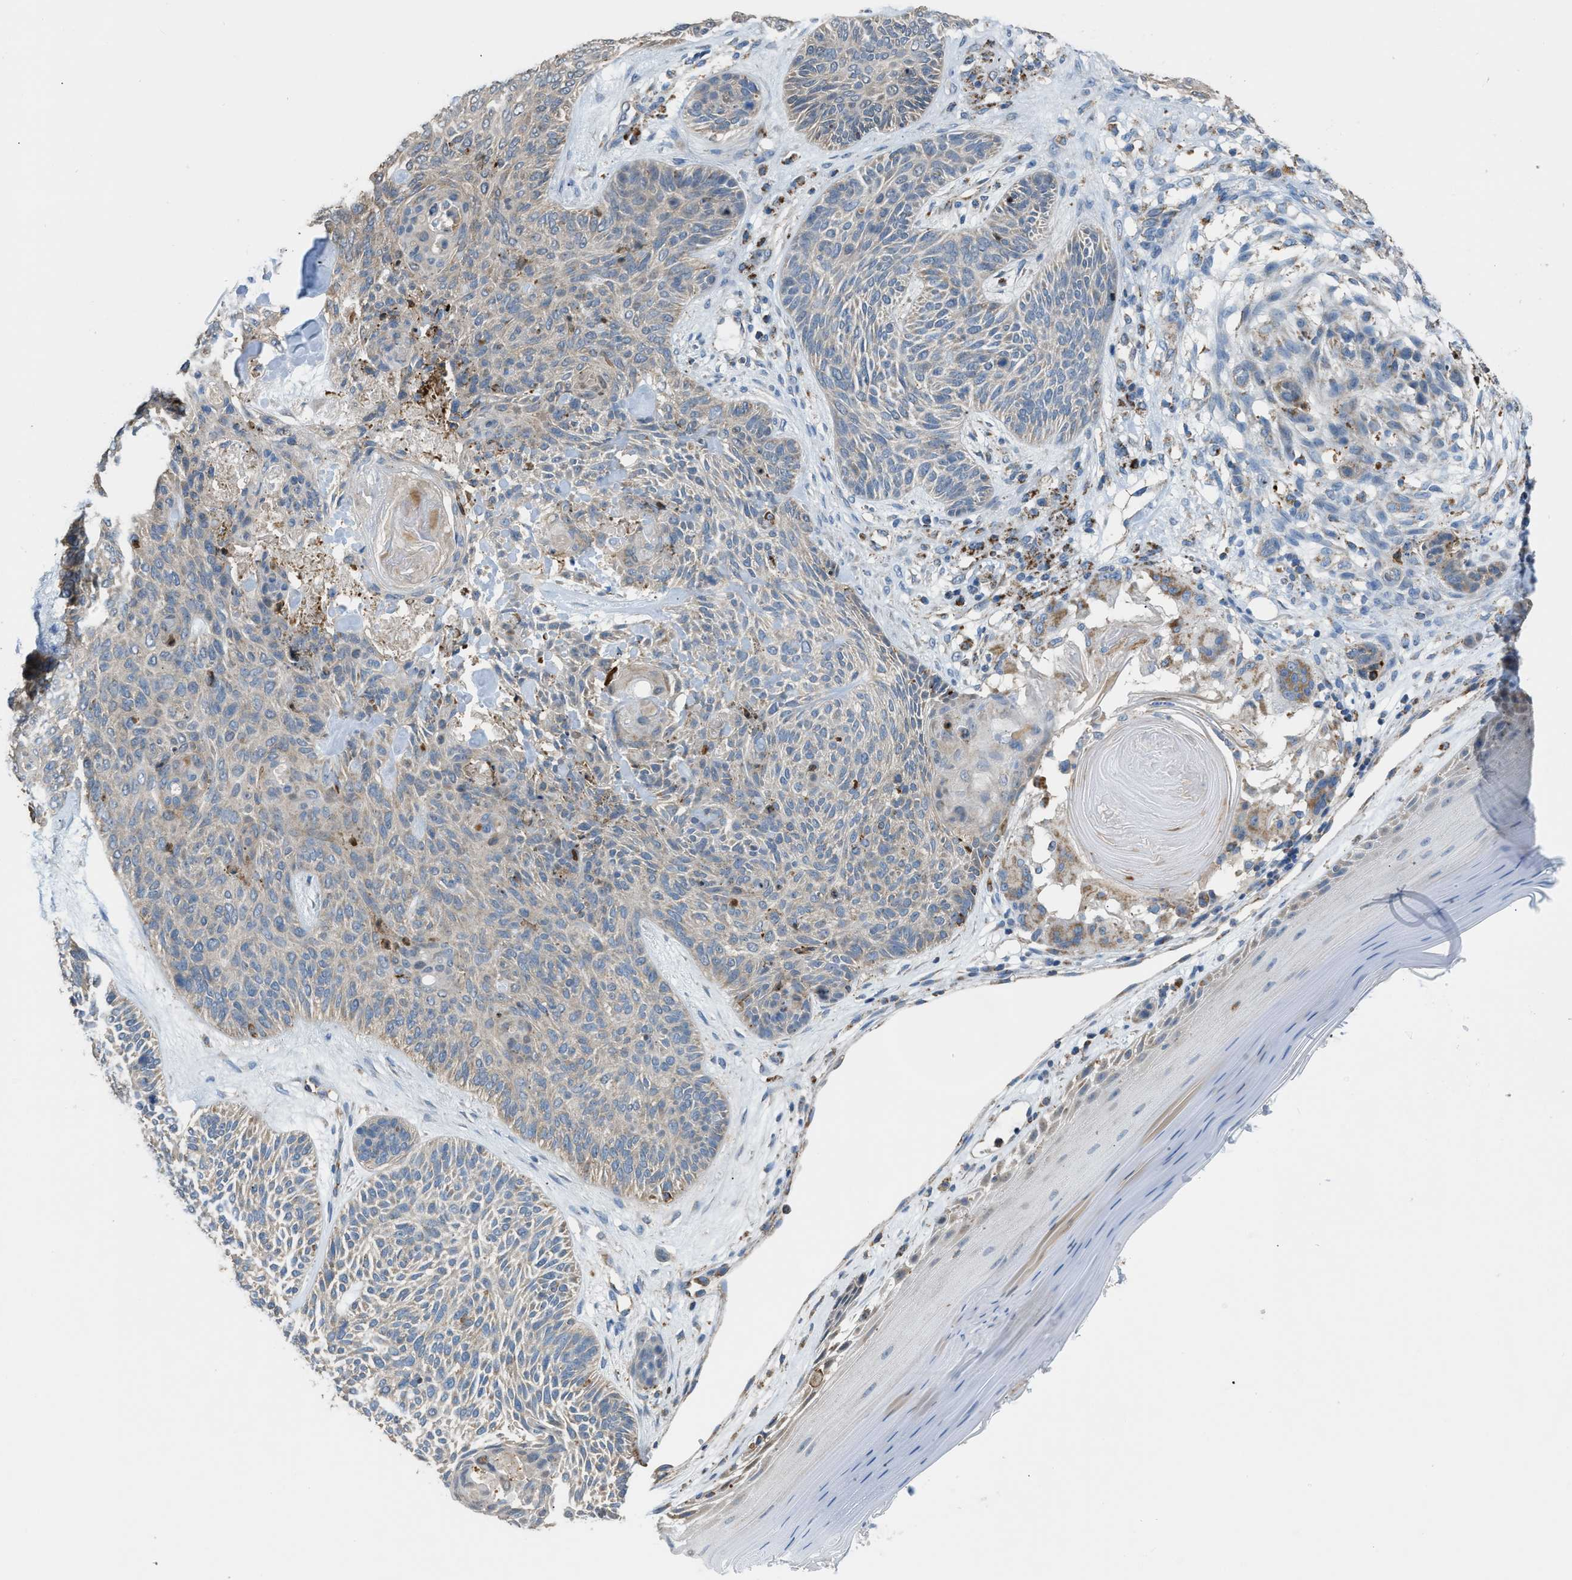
{"staining": {"intensity": "weak", "quantity": "<25%", "location": "cytoplasmic/membranous"}, "tissue": "skin cancer", "cell_type": "Tumor cells", "image_type": "cancer", "snomed": [{"axis": "morphology", "description": "Basal cell carcinoma"}, {"axis": "topography", "description": "Skin"}], "caption": "Basal cell carcinoma (skin) was stained to show a protein in brown. There is no significant positivity in tumor cells. Nuclei are stained in blue.", "gene": "ETFB", "patient": {"sex": "male", "age": 55}}